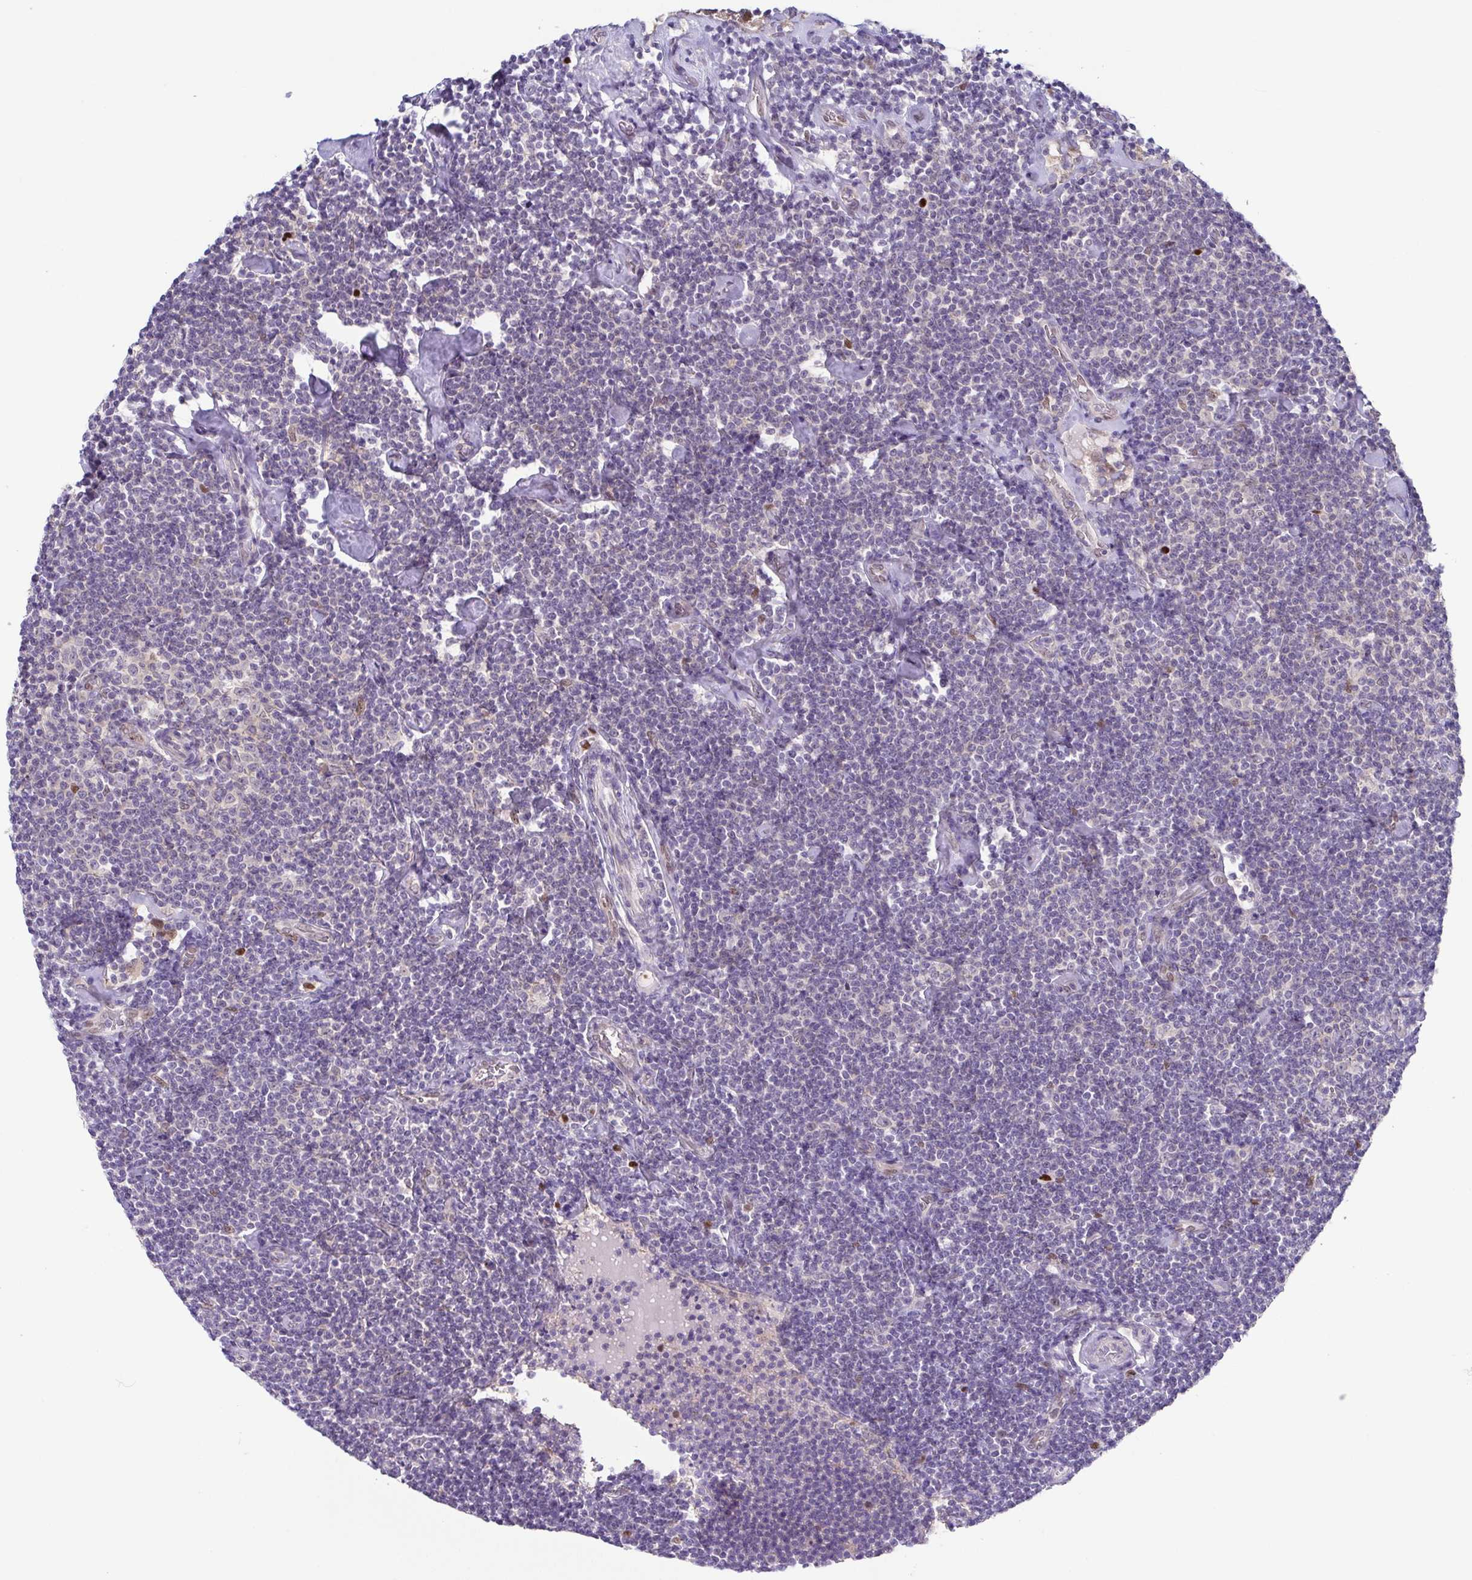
{"staining": {"intensity": "negative", "quantity": "none", "location": "none"}, "tissue": "lymphoma", "cell_type": "Tumor cells", "image_type": "cancer", "snomed": [{"axis": "morphology", "description": "Malignant lymphoma, non-Hodgkin's type, Low grade"}, {"axis": "topography", "description": "Lymph node"}], "caption": "Immunohistochemical staining of human lymphoma demonstrates no significant expression in tumor cells.", "gene": "UBE2Q1", "patient": {"sex": "male", "age": 81}}